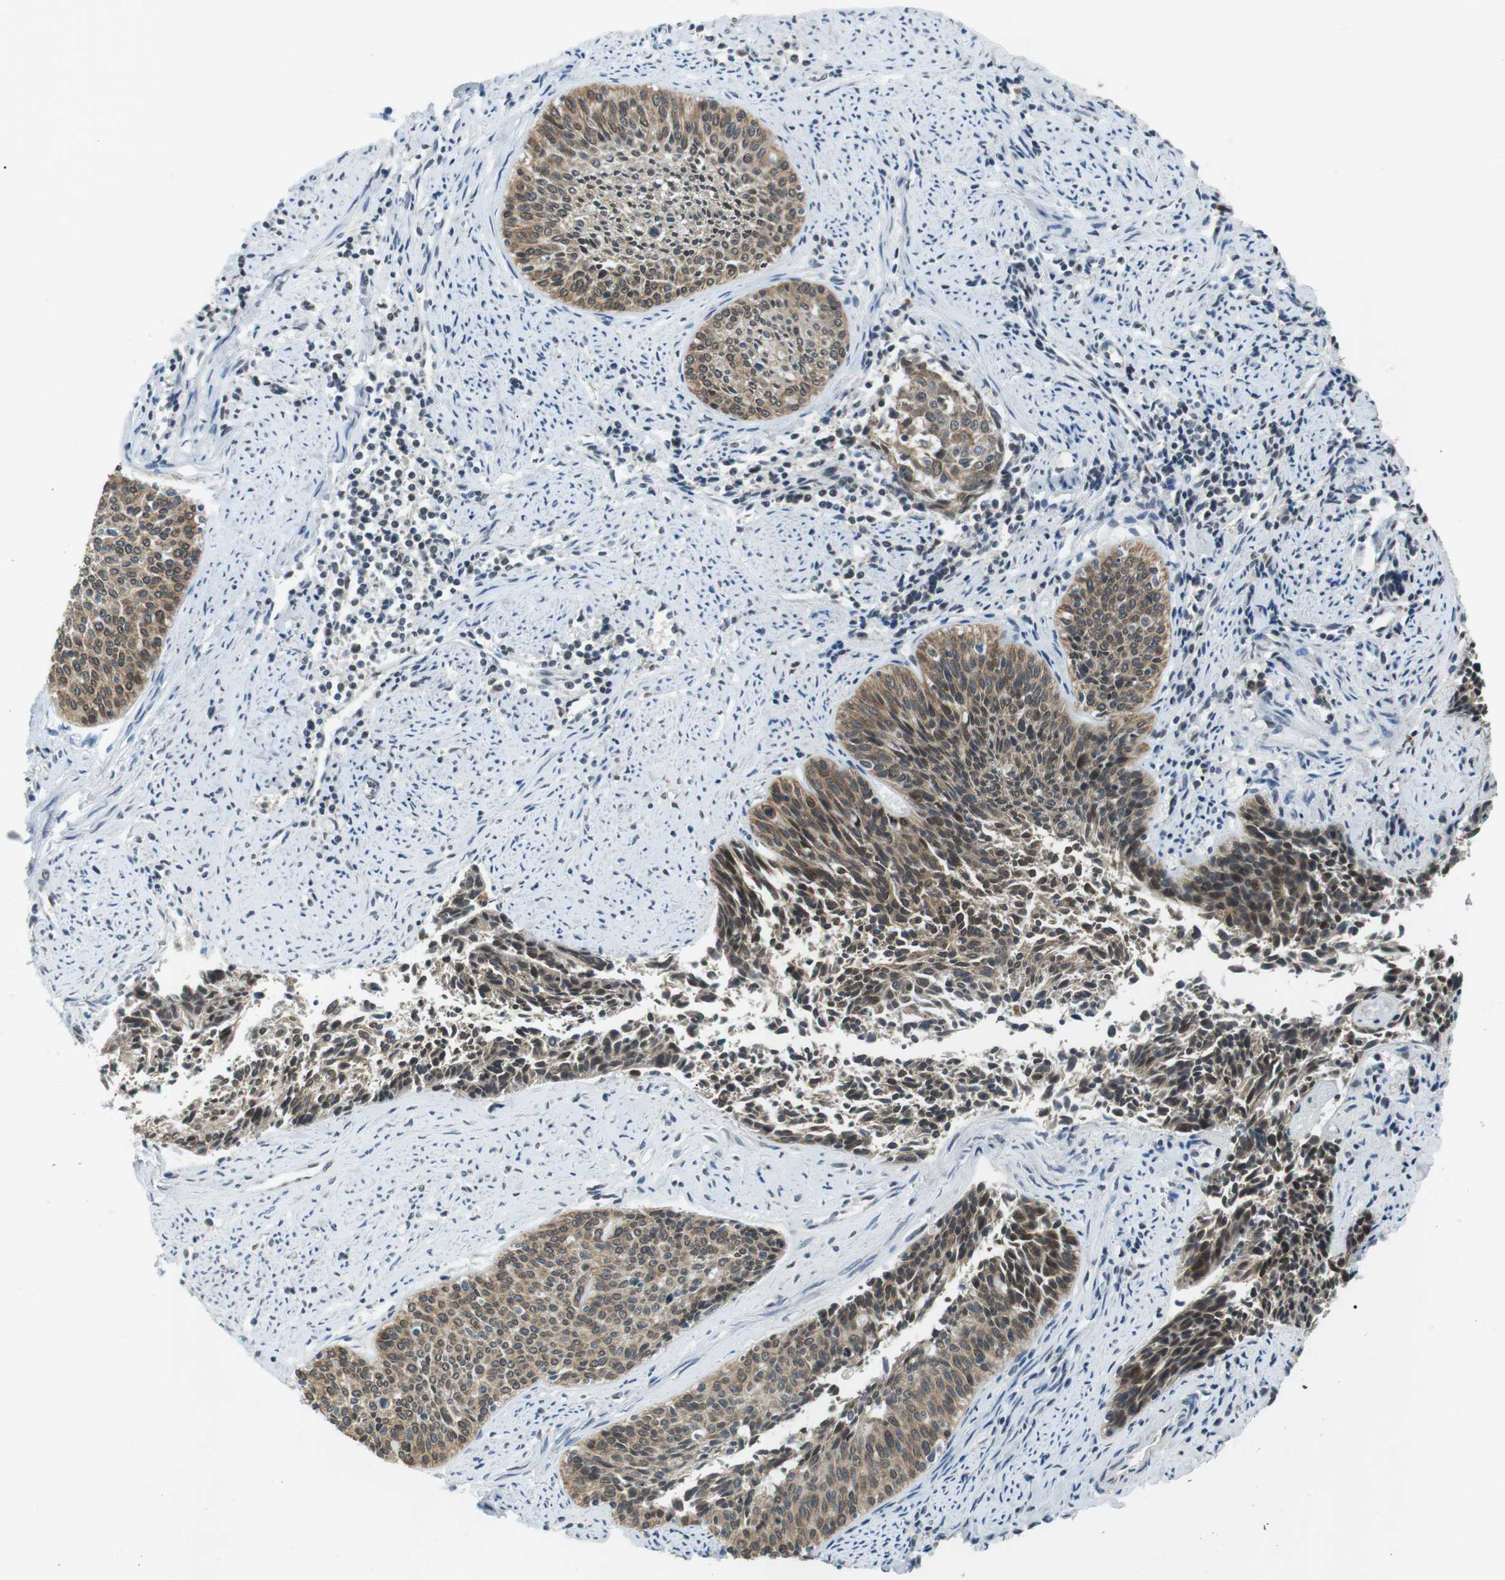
{"staining": {"intensity": "weak", "quantity": ">75%", "location": "cytoplasmic/membranous,nuclear"}, "tissue": "cervical cancer", "cell_type": "Tumor cells", "image_type": "cancer", "snomed": [{"axis": "morphology", "description": "Squamous cell carcinoma, NOS"}, {"axis": "topography", "description": "Cervix"}], "caption": "IHC of cervical squamous cell carcinoma displays low levels of weak cytoplasmic/membranous and nuclear staining in about >75% of tumor cells. Immunohistochemistry (ihc) stains the protein of interest in brown and the nuclei are stained blue.", "gene": "ORAI3", "patient": {"sex": "female", "age": 55}}